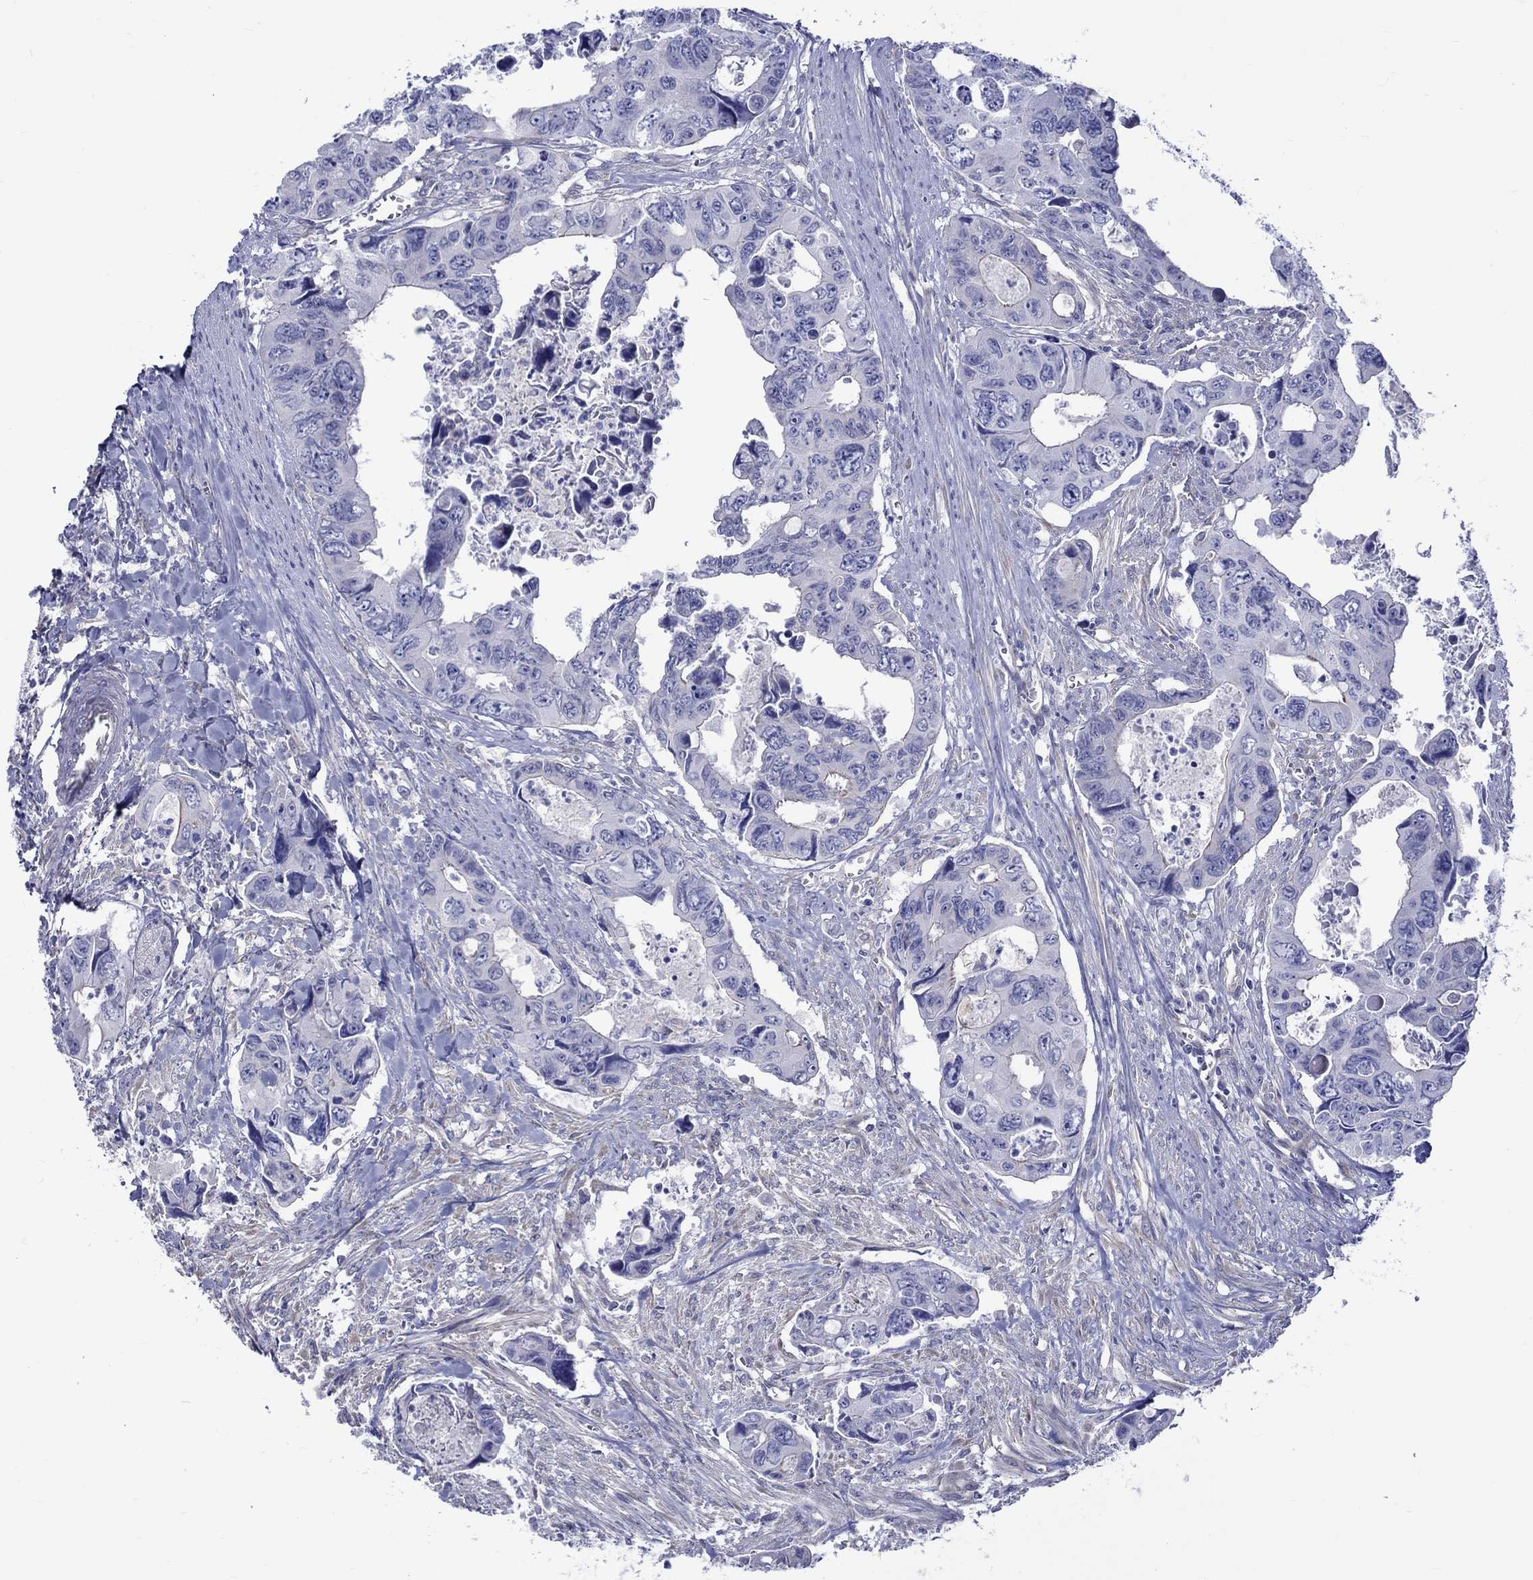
{"staining": {"intensity": "negative", "quantity": "none", "location": "none"}, "tissue": "colorectal cancer", "cell_type": "Tumor cells", "image_type": "cancer", "snomed": [{"axis": "morphology", "description": "Adenocarcinoma, NOS"}, {"axis": "topography", "description": "Rectum"}], "caption": "The histopathology image shows no significant positivity in tumor cells of colorectal cancer.", "gene": "SH2D7", "patient": {"sex": "male", "age": 62}}